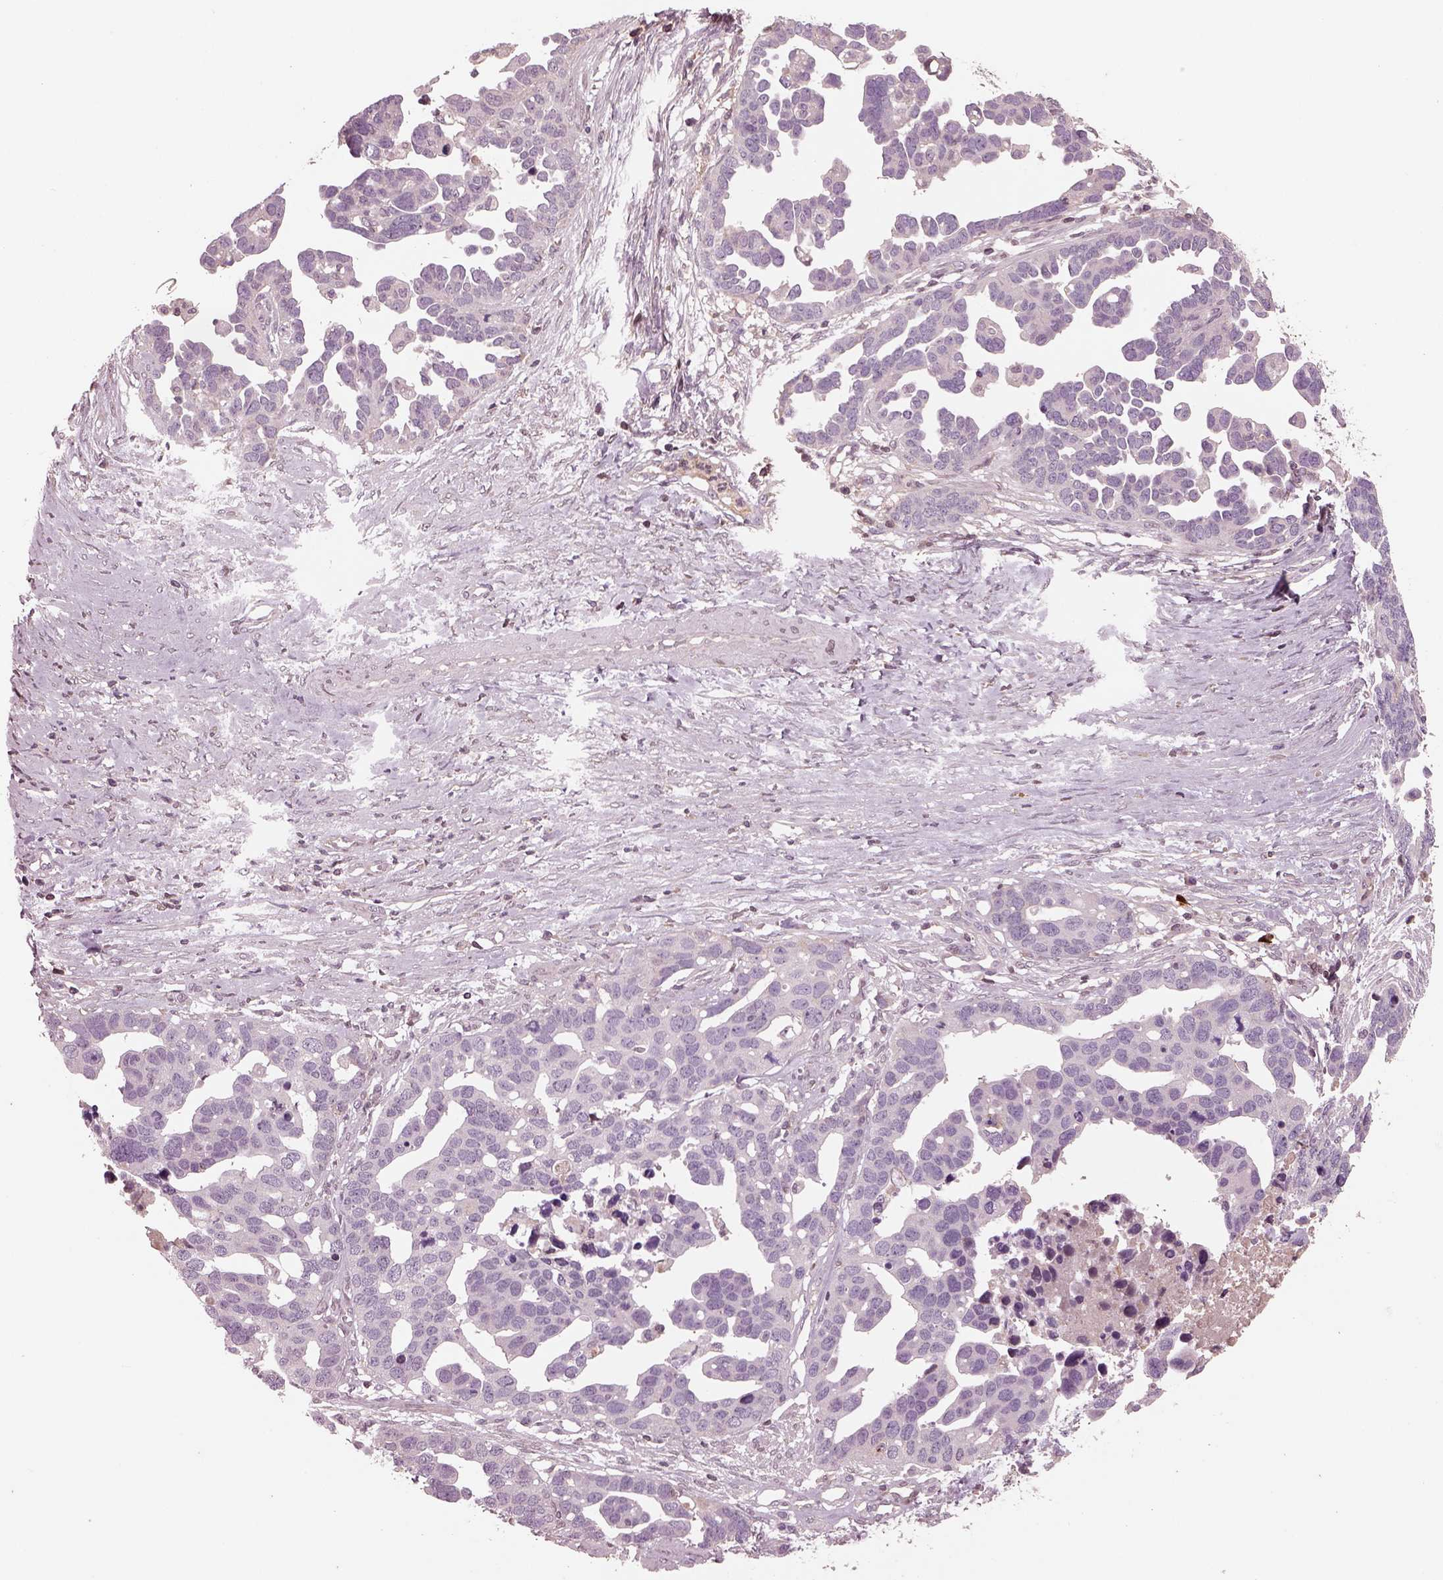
{"staining": {"intensity": "negative", "quantity": "none", "location": "none"}, "tissue": "ovarian cancer", "cell_type": "Tumor cells", "image_type": "cancer", "snomed": [{"axis": "morphology", "description": "Cystadenocarcinoma, serous, NOS"}, {"axis": "topography", "description": "Ovary"}], "caption": "Immunohistochemistry (IHC) micrograph of neoplastic tissue: human ovarian serous cystadenocarcinoma stained with DAB displays no significant protein expression in tumor cells.", "gene": "PTX4", "patient": {"sex": "female", "age": 54}}